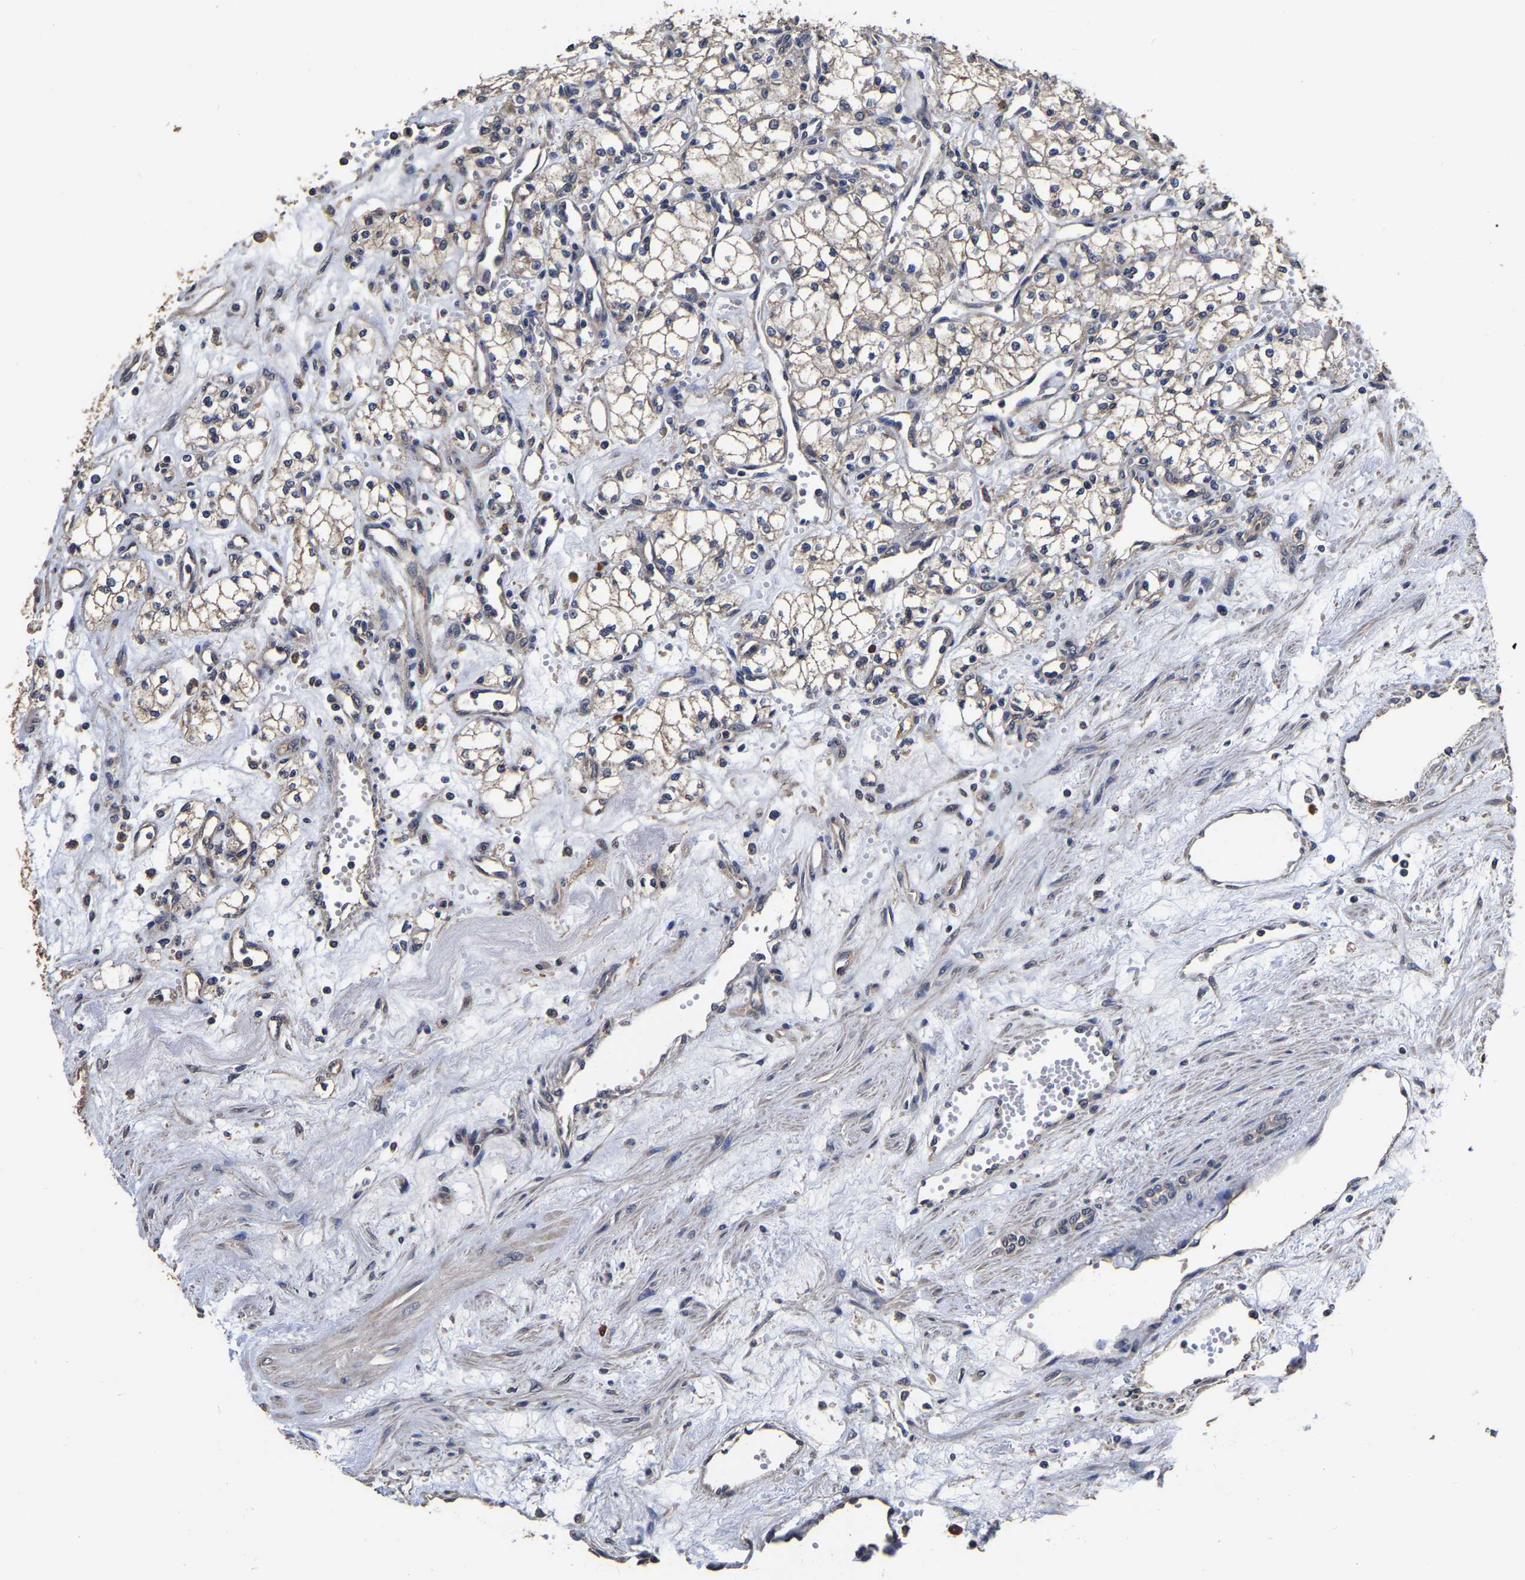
{"staining": {"intensity": "weak", "quantity": ">75%", "location": "cytoplasmic/membranous"}, "tissue": "renal cancer", "cell_type": "Tumor cells", "image_type": "cancer", "snomed": [{"axis": "morphology", "description": "Adenocarcinoma, NOS"}, {"axis": "topography", "description": "Kidney"}], "caption": "Approximately >75% of tumor cells in renal adenocarcinoma demonstrate weak cytoplasmic/membranous protein staining as visualized by brown immunohistochemical staining.", "gene": "STK32C", "patient": {"sex": "male", "age": 59}}